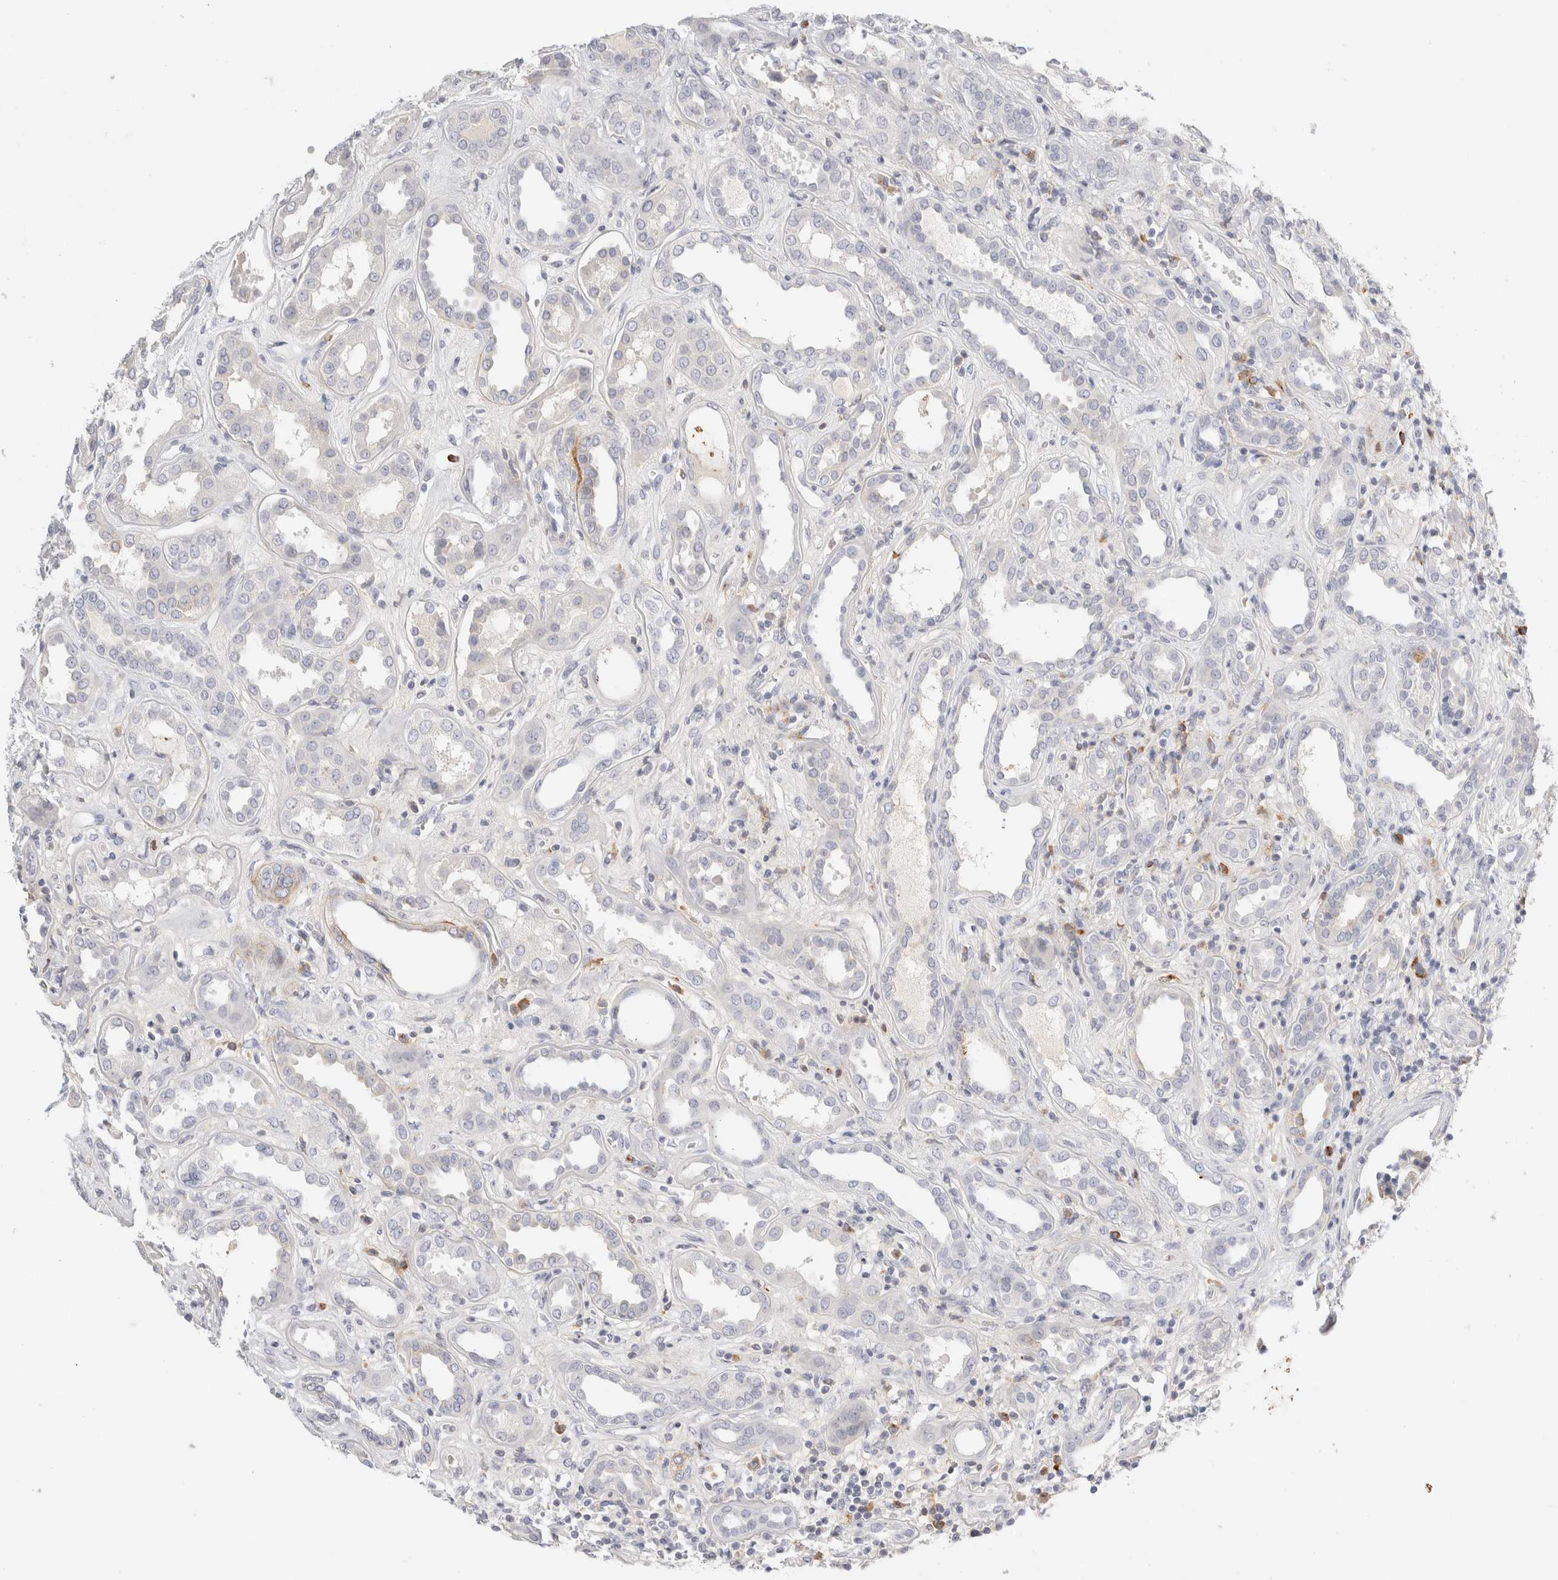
{"staining": {"intensity": "negative", "quantity": "none", "location": "none"}, "tissue": "kidney", "cell_type": "Cells in glomeruli", "image_type": "normal", "snomed": [{"axis": "morphology", "description": "Normal tissue, NOS"}, {"axis": "topography", "description": "Kidney"}], "caption": "An image of kidney stained for a protein displays no brown staining in cells in glomeruli. (DAB immunohistochemistry (IHC), high magnification).", "gene": "FGL2", "patient": {"sex": "male", "age": 59}}